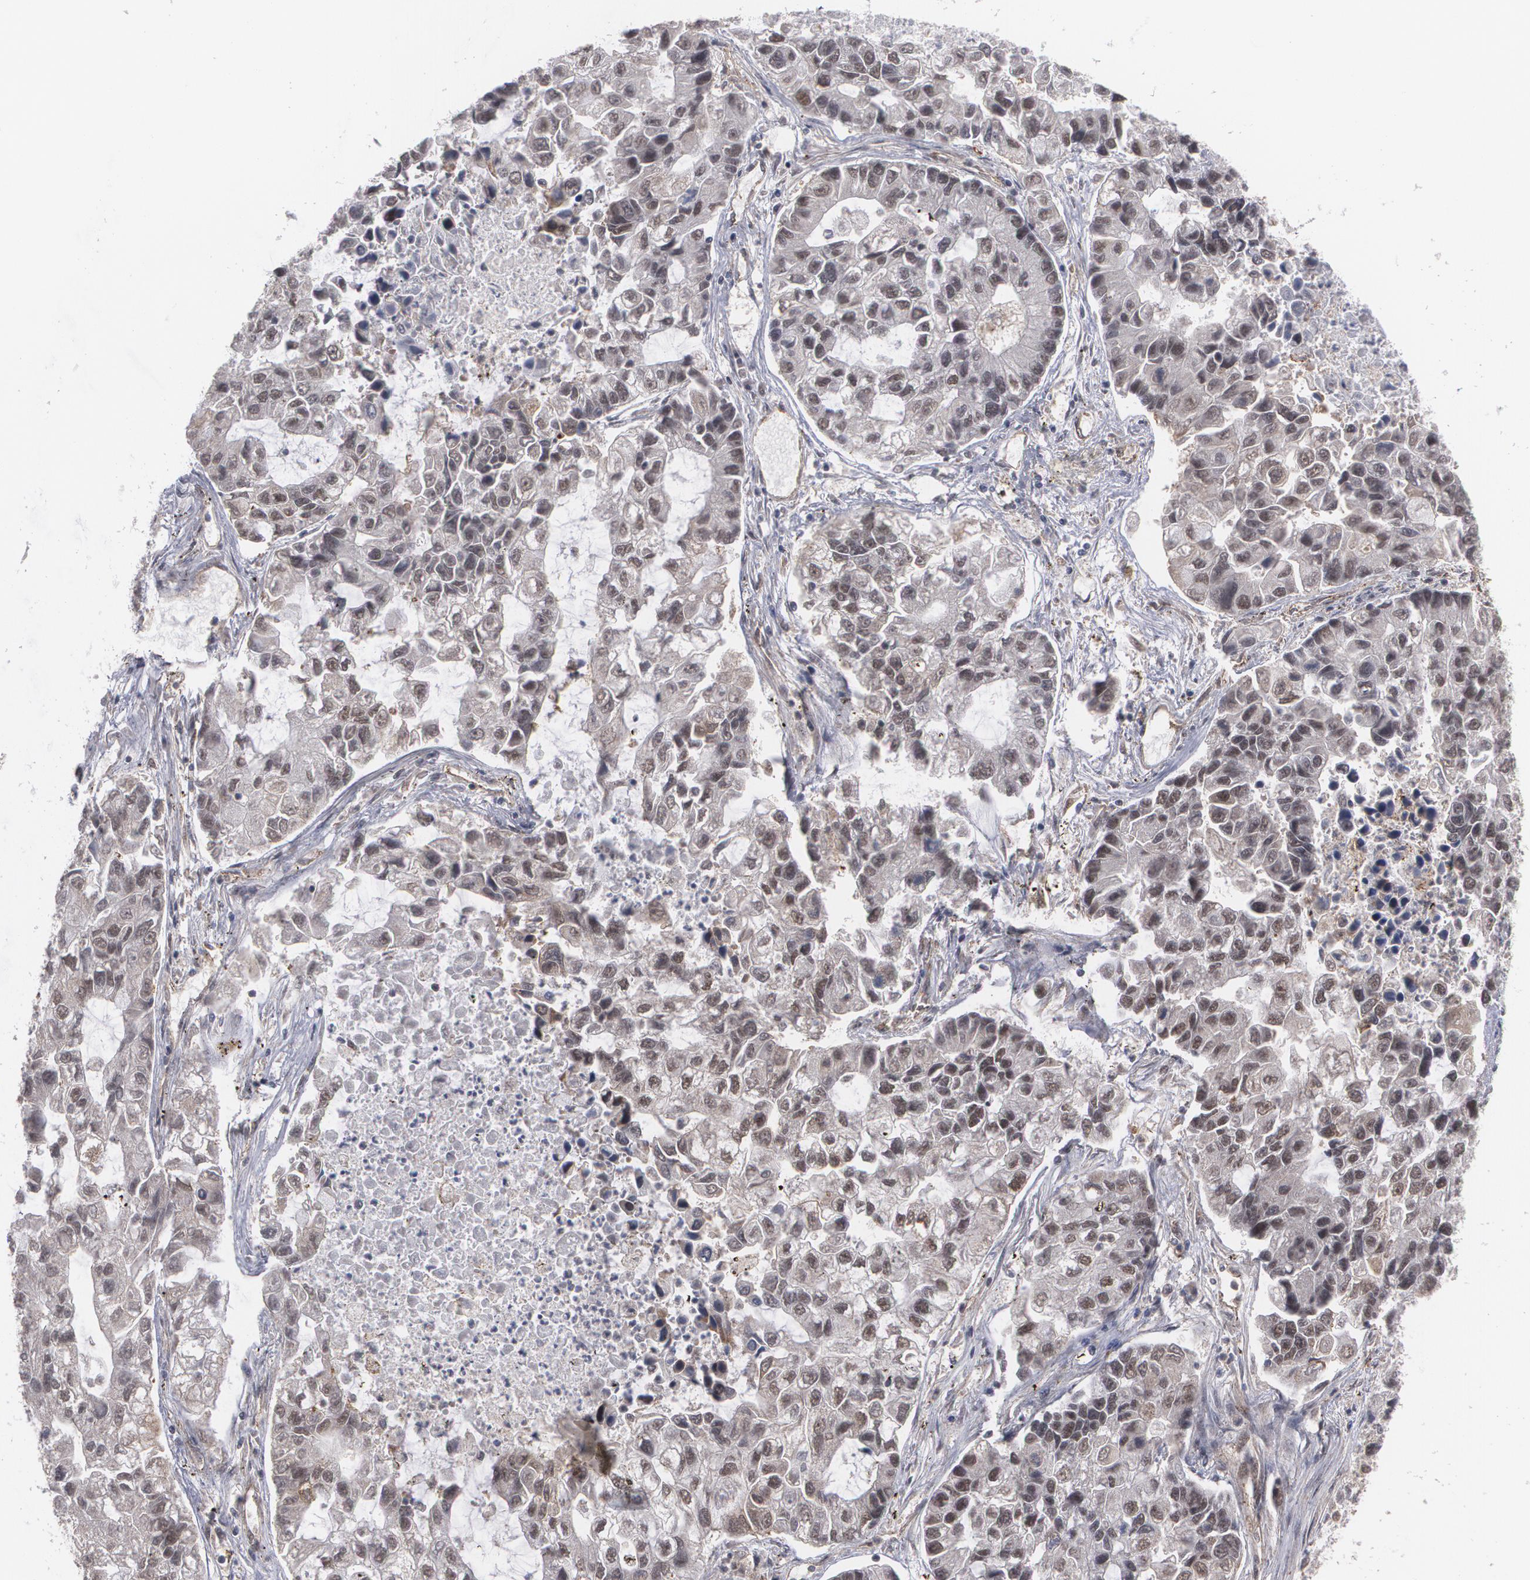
{"staining": {"intensity": "moderate", "quantity": ">75%", "location": "nuclear"}, "tissue": "lung cancer", "cell_type": "Tumor cells", "image_type": "cancer", "snomed": [{"axis": "morphology", "description": "Adenocarcinoma, NOS"}, {"axis": "topography", "description": "Lung"}], "caption": "IHC staining of adenocarcinoma (lung), which shows medium levels of moderate nuclear staining in approximately >75% of tumor cells indicating moderate nuclear protein positivity. The staining was performed using DAB (brown) for protein detection and nuclei were counterstained in hematoxylin (blue).", "gene": "INTS6", "patient": {"sex": "female", "age": 51}}